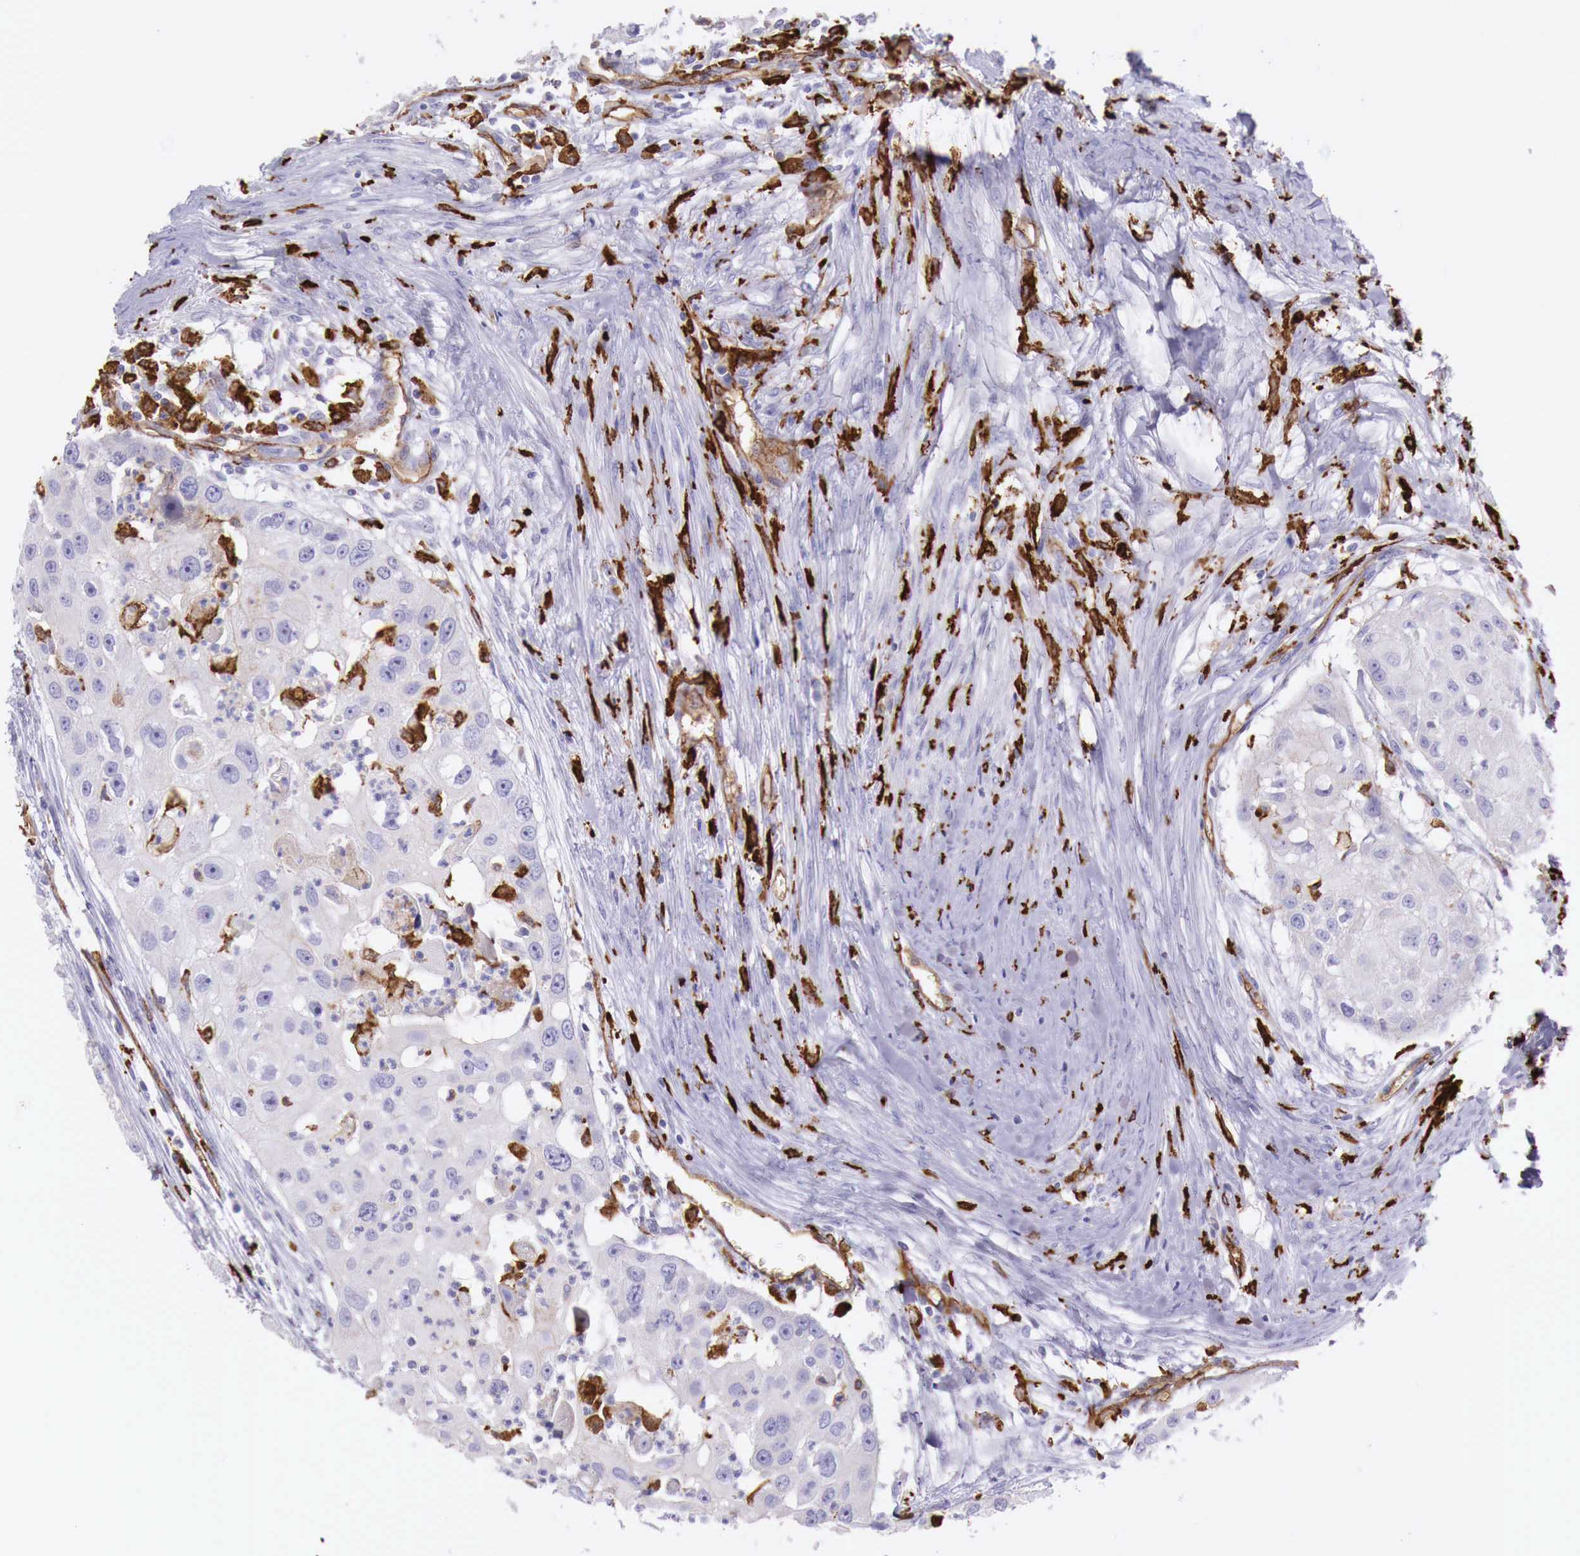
{"staining": {"intensity": "negative", "quantity": "none", "location": "none"}, "tissue": "head and neck cancer", "cell_type": "Tumor cells", "image_type": "cancer", "snomed": [{"axis": "morphology", "description": "Squamous cell carcinoma, NOS"}, {"axis": "topography", "description": "Head-Neck"}], "caption": "There is no significant expression in tumor cells of head and neck cancer. (IHC, brightfield microscopy, high magnification).", "gene": "MSR1", "patient": {"sex": "male", "age": 64}}